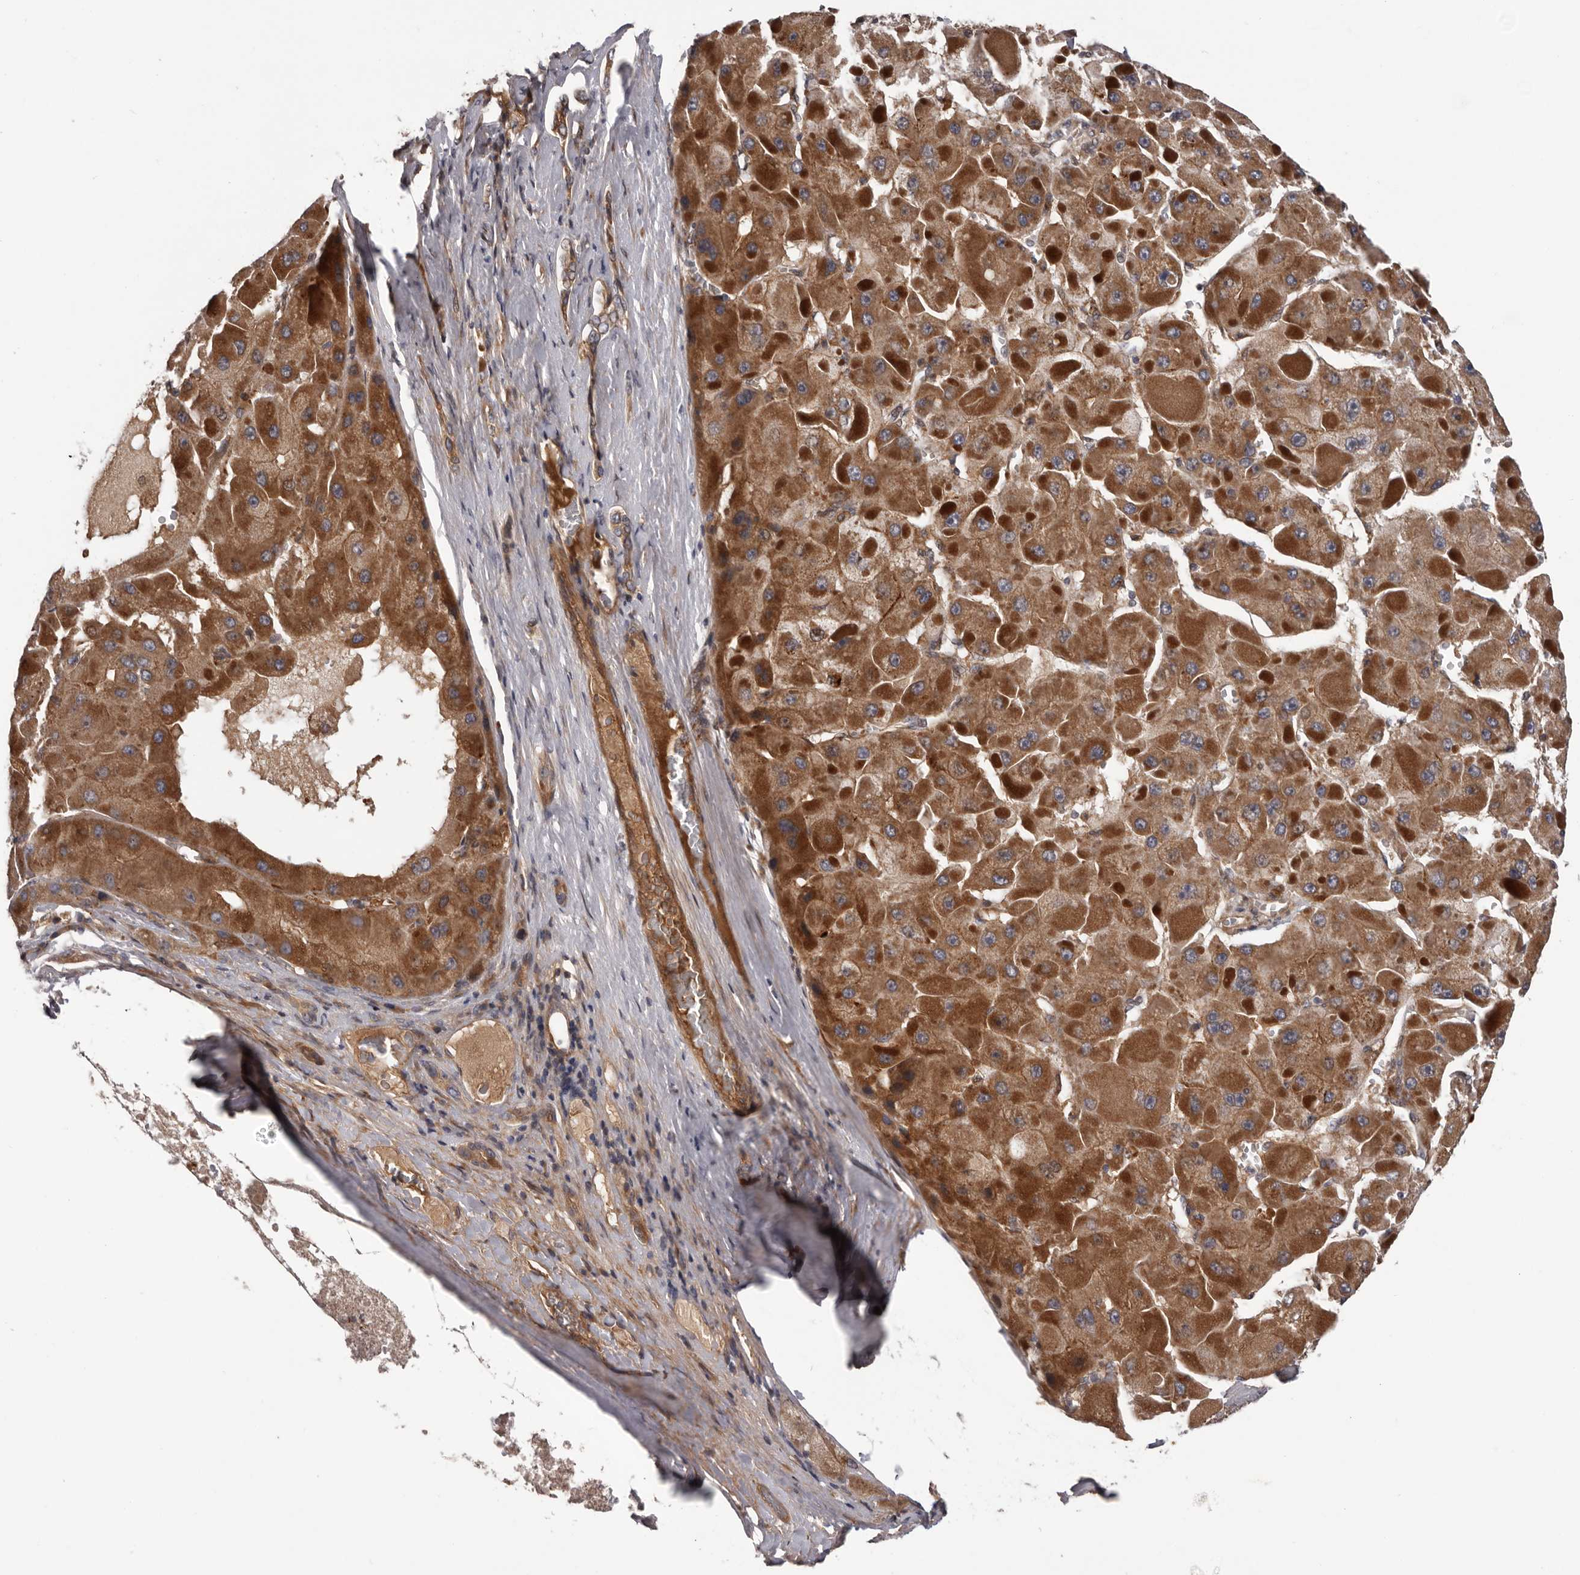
{"staining": {"intensity": "moderate", "quantity": ">75%", "location": "cytoplasmic/membranous"}, "tissue": "liver cancer", "cell_type": "Tumor cells", "image_type": "cancer", "snomed": [{"axis": "morphology", "description": "Carcinoma, Hepatocellular, NOS"}, {"axis": "topography", "description": "Liver"}], "caption": "Immunohistochemical staining of liver hepatocellular carcinoma demonstrates moderate cytoplasmic/membranous protein staining in about >75% of tumor cells.", "gene": "PRKD1", "patient": {"sex": "female", "age": 73}}